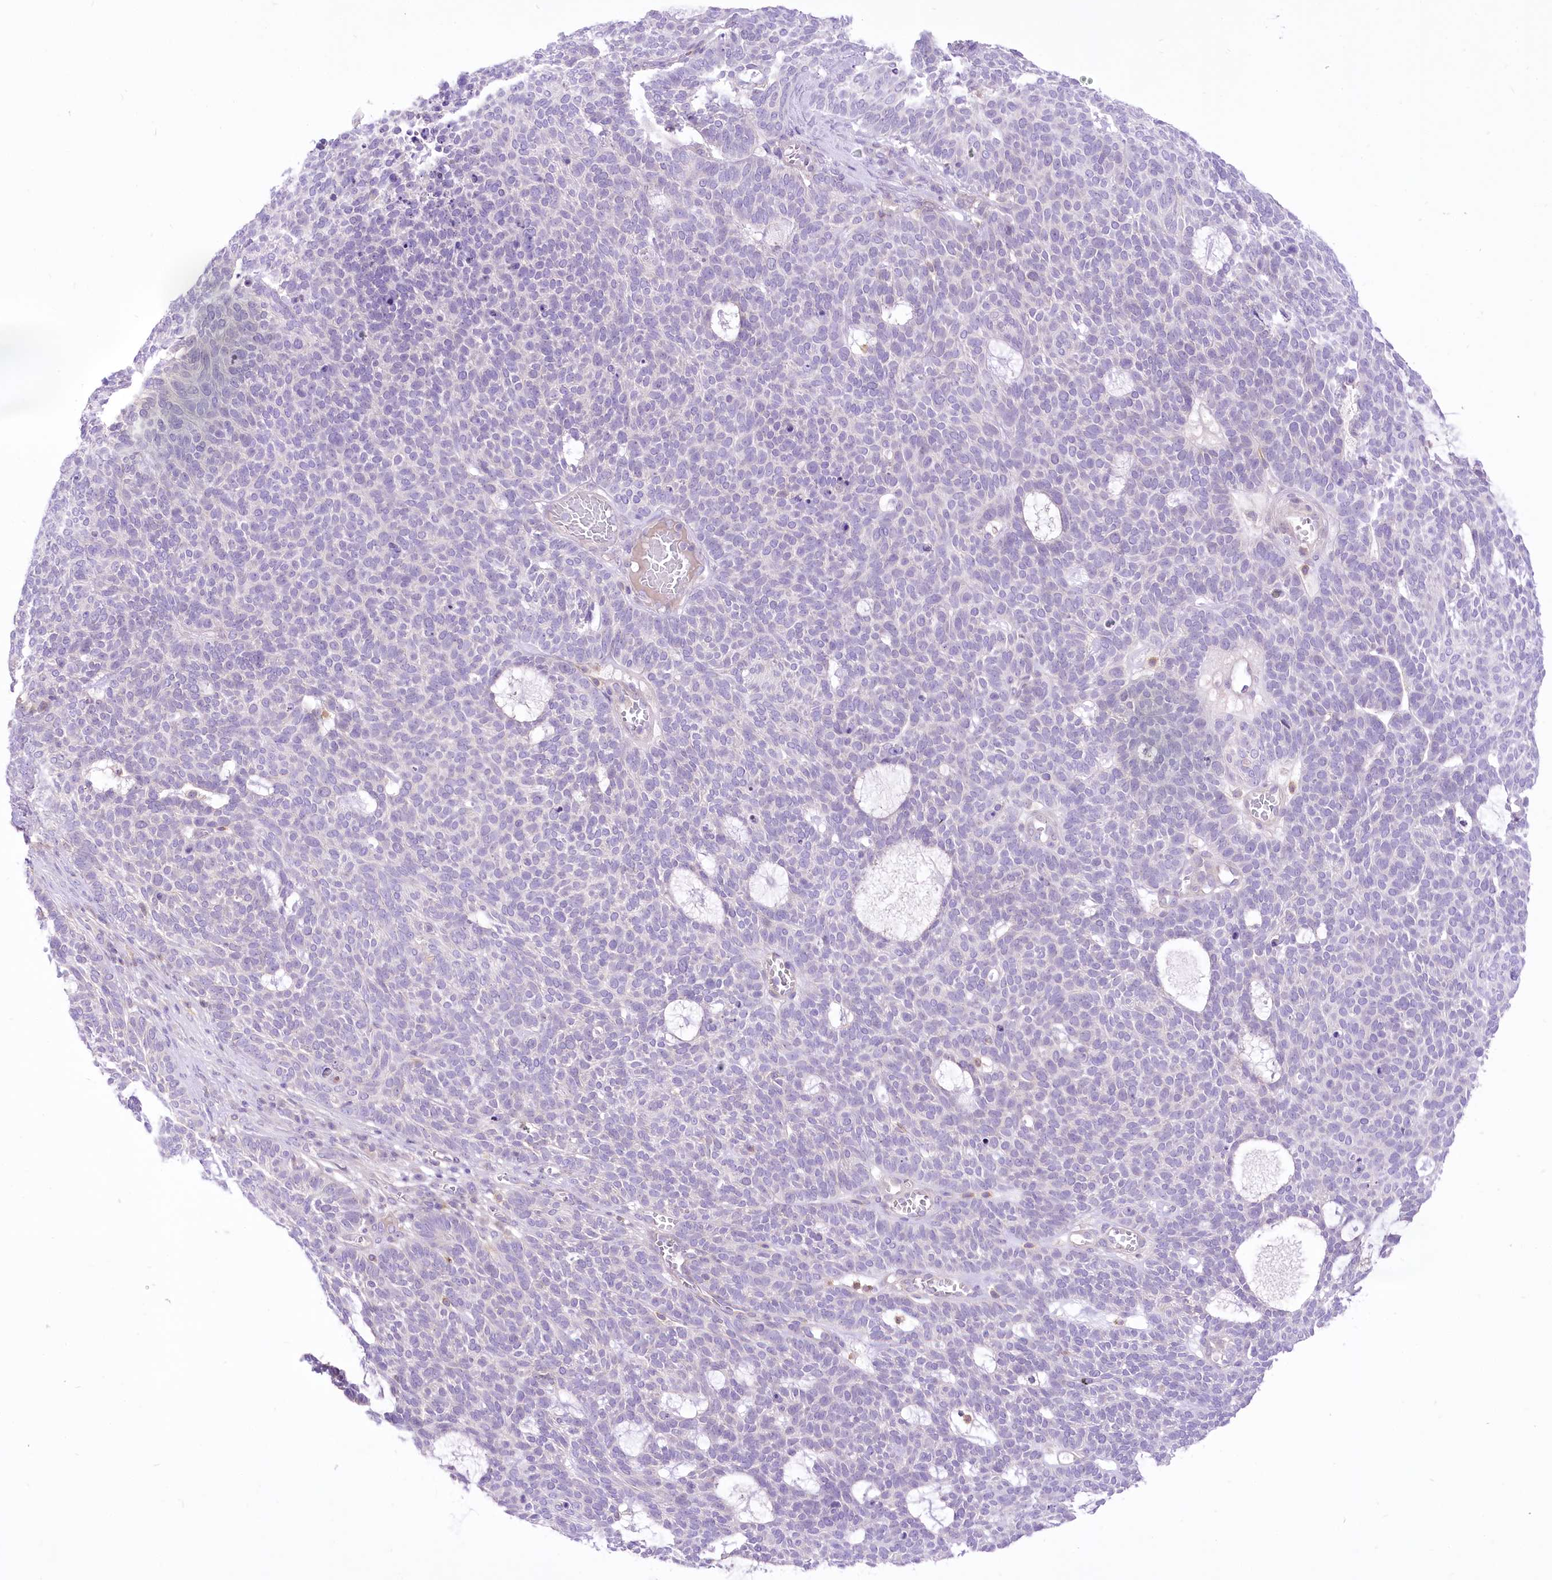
{"staining": {"intensity": "negative", "quantity": "none", "location": "none"}, "tissue": "skin cancer", "cell_type": "Tumor cells", "image_type": "cancer", "snomed": [{"axis": "morphology", "description": "Squamous cell carcinoma, NOS"}, {"axis": "topography", "description": "Skin"}], "caption": "Tumor cells show no significant expression in skin cancer (squamous cell carcinoma).", "gene": "HELT", "patient": {"sex": "female", "age": 90}}